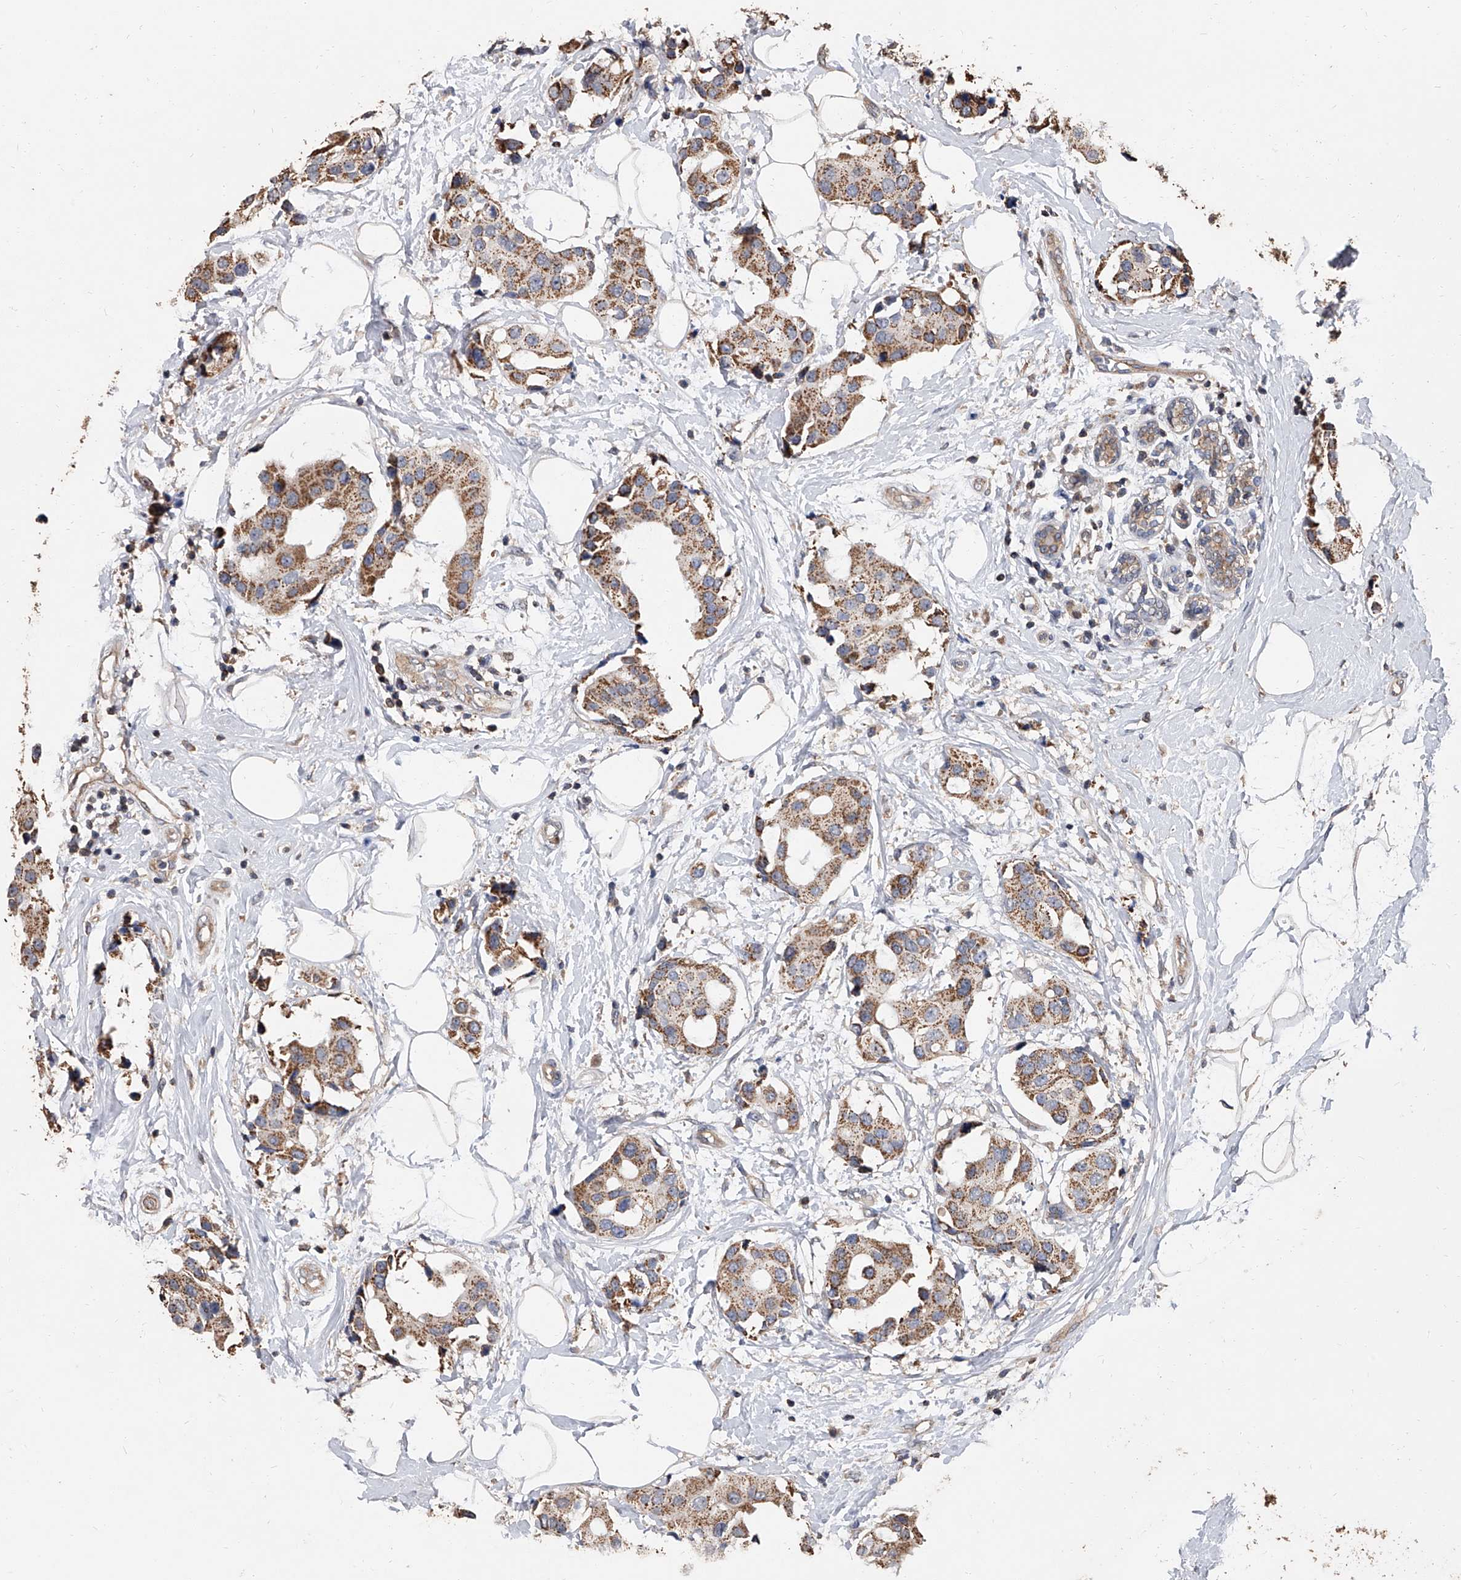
{"staining": {"intensity": "moderate", "quantity": ">75%", "location": "cytoplasmic/membranous"}, "tissue": "breast cancer", "cell_type": "Tumor cells", "image_type": "cancer", "snomed": [{"axis": "morphology", "description": "Normal tissue, NOS"}, {"axis": "morphology", "description": "Duct carcinoma"}, {"axis": "topography", "description": "Breast"}], "caption": "Tumor cells show moderate cytoplasmic/membranous positivity in about >75% of cells in breast cancer (infiltrating ductal carcinoma).", "gene": "LTV1", "patient": {"sex": "female", "age": 39}}